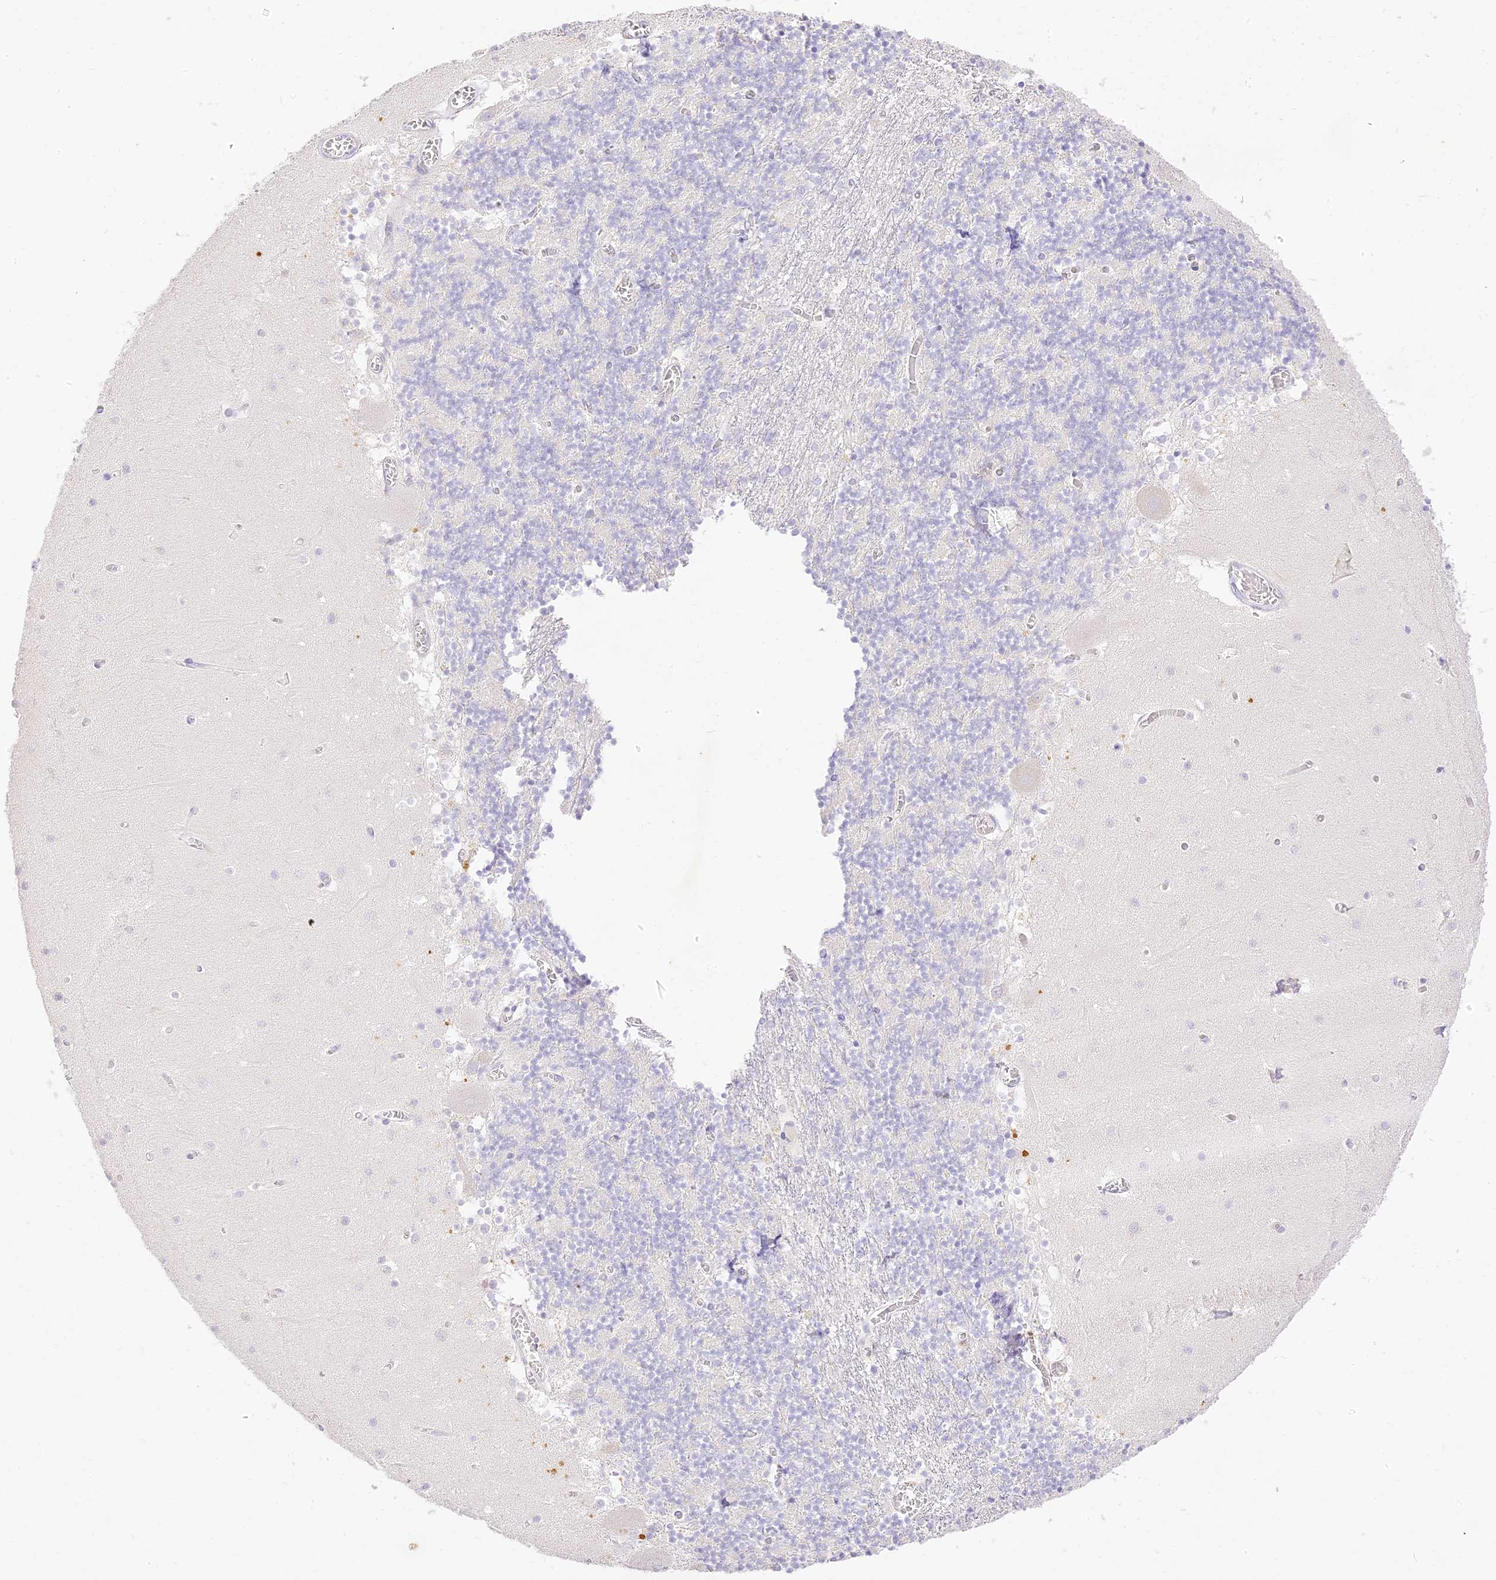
{"staining": {"intensity": "negative", "quantity": "none", "location": "none"}, "tissue": "cerebellum", "cell_type": "Cells in granular layer", "image_type": "normal", "snomed": [{"axis": "morphology", "description": "Normal tissue, NOS"}, {"axis": "topography", "description": "Cerebellum"}], "caption": "Unremarkable cerebellum was stained to show a protein in brown. There is no significant positivity in cells in granular layer. (DAB immunohistochemistry (IHC) with hematoxylin counter stain).", "gene": "SEC13", "patient": {"sex": "female", "age": 28}}